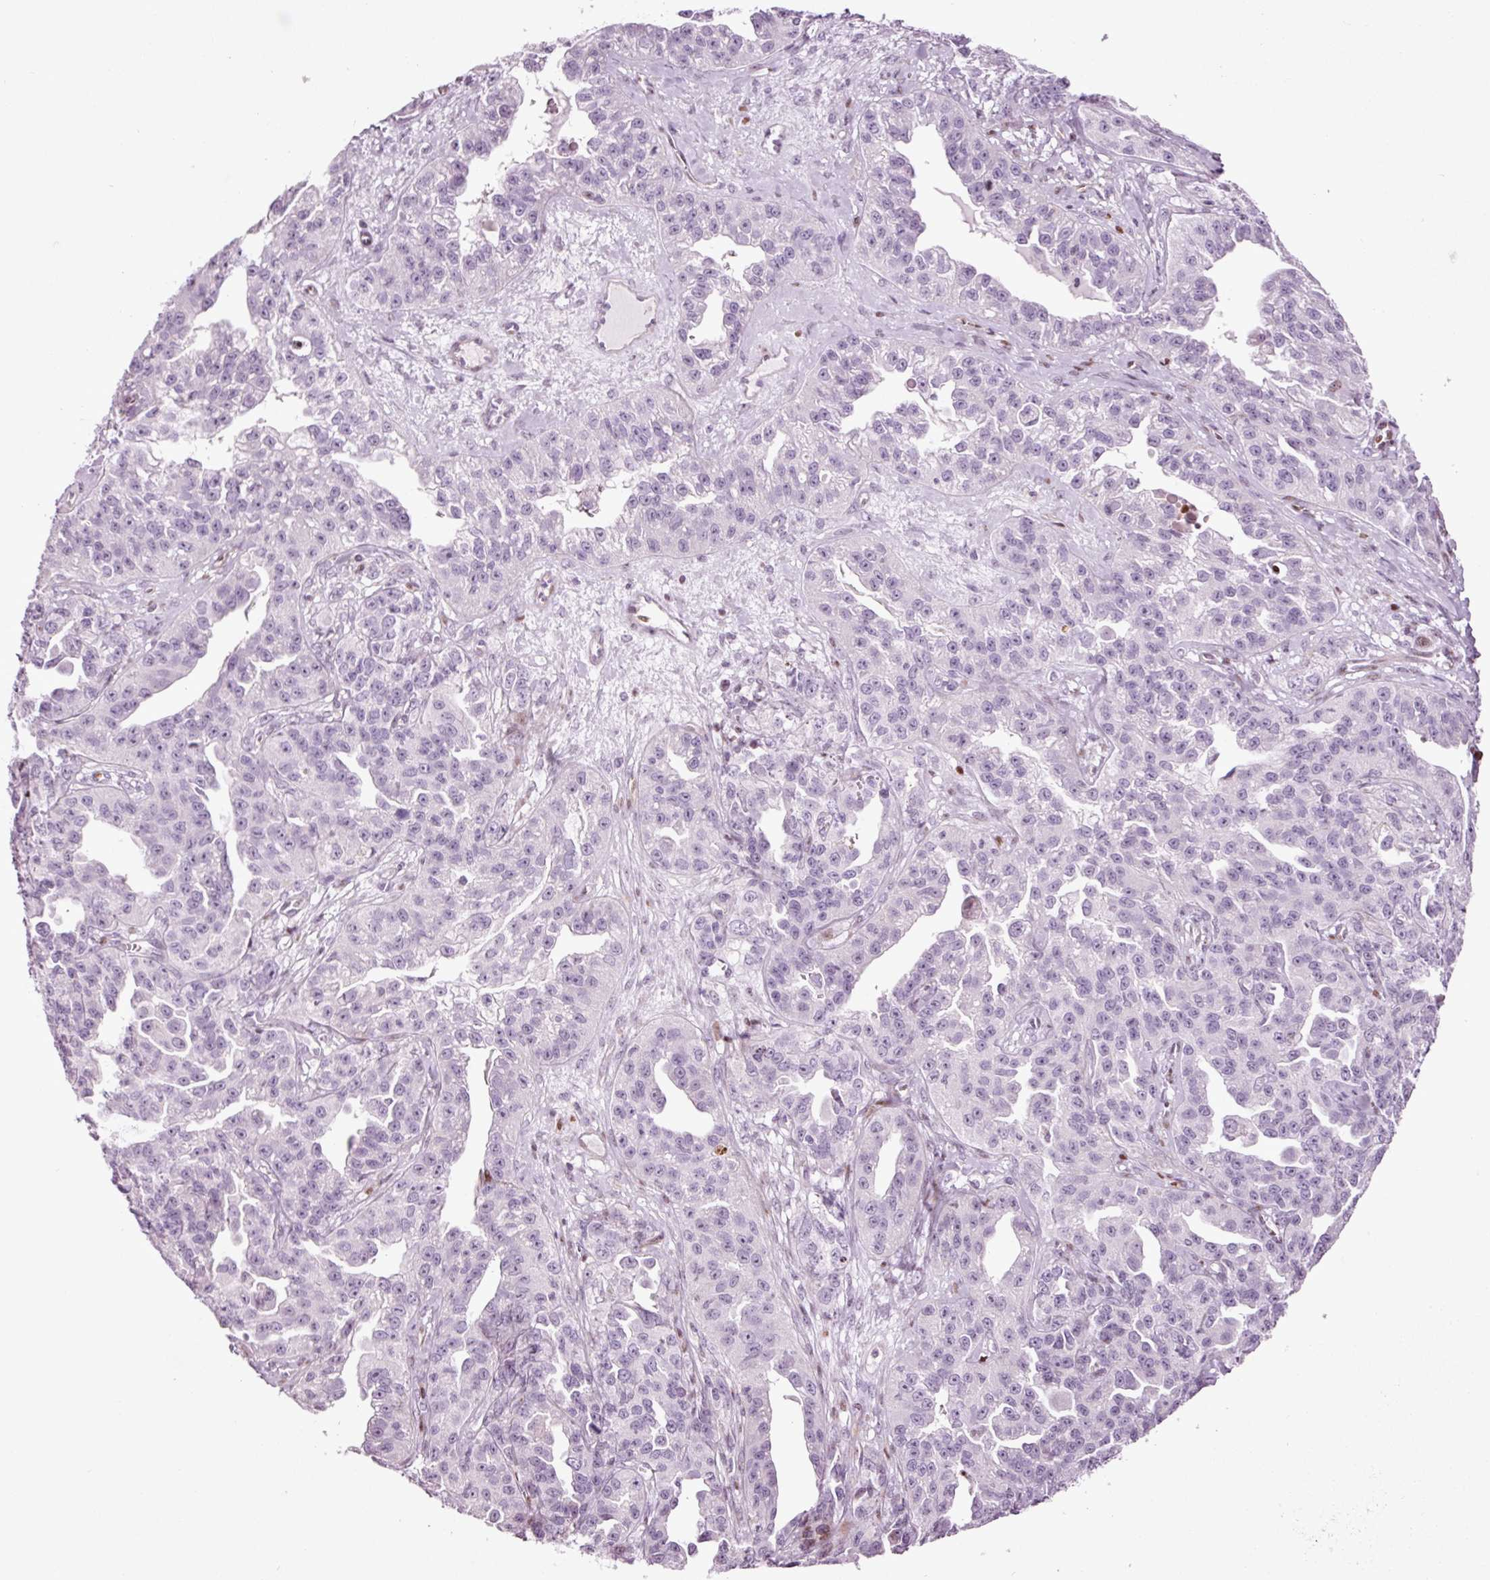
{"staining": {"intensity": "negative", "quantity": "none", "location": "none"}, "tissue": "ovarian cancer", "cell_type": "Tumor cells", "image_type": "cancer", "snomed": [{"axis": "morphology", "description": "Cystadenocarcinoma, serous, NOS"}, {"axis": "topography", "description": "Ovary"}], "caption": "Tumor cells are negative for protein expression in human ovarian cancer (serous cystadenocarcinoma).", "gene": "ANKRD20A1", "patient": {"sex": "female", "age": 75}}